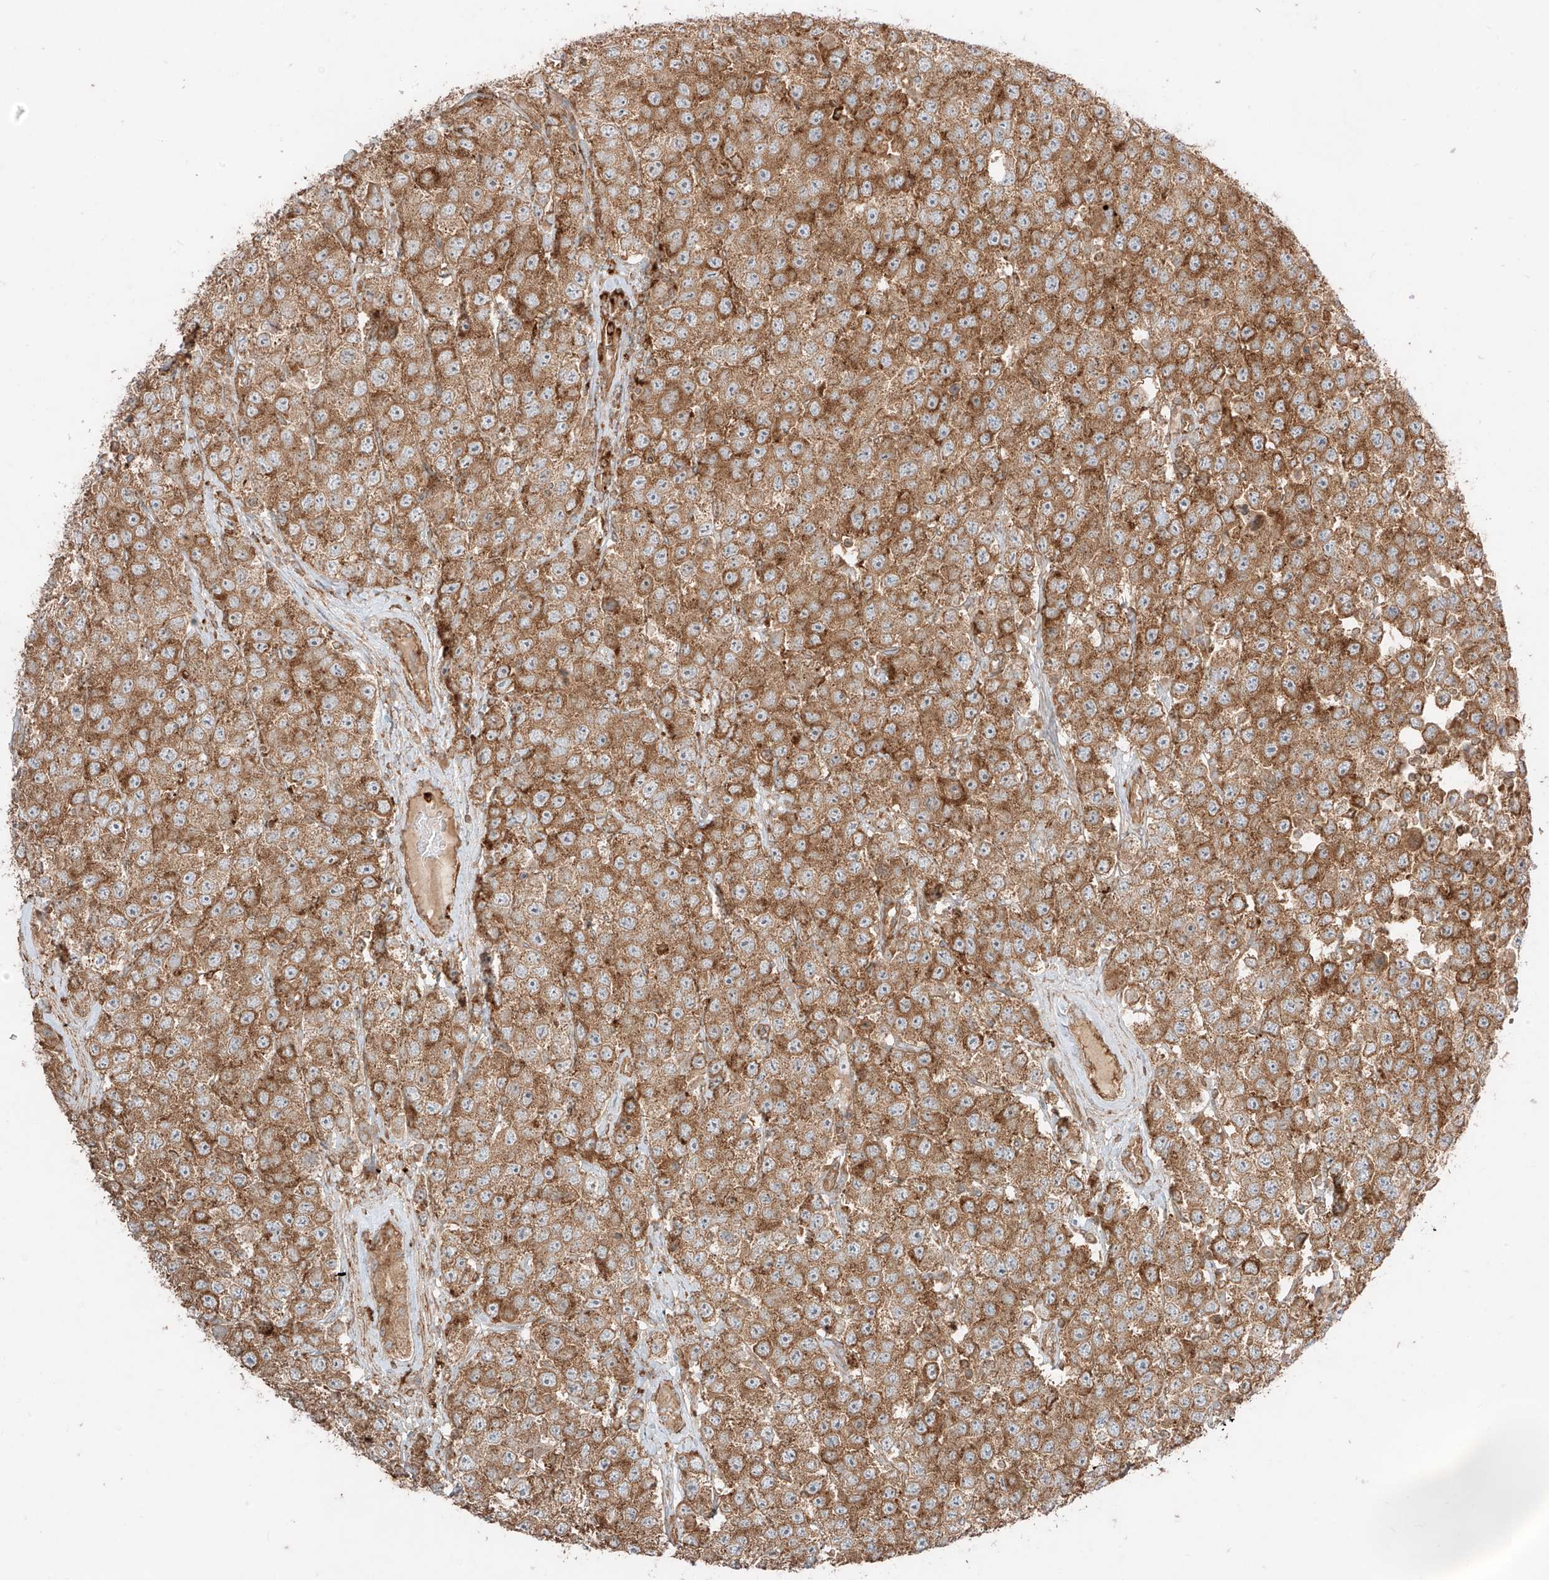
{"staining": {"intensity": "strong", "quantity": ">75%", "location": "cytoplasmic/membranous"}, "tissue": "testis cancer", "cell_type": "Tumor cells", "image_type": "cancer", "snomed": [{"axis": "morphology", "description": "Seminoma, NOS"}, {"axis": "topography", "description": "Testis"}], "caption": "This is a micrograph of IHC staining of testis seminoma, which shows strong expression in the cytoplasmic/membranous of tumor cells.", "gene": "CCDC115", "patient": {"sex": "male", "age": 28}}